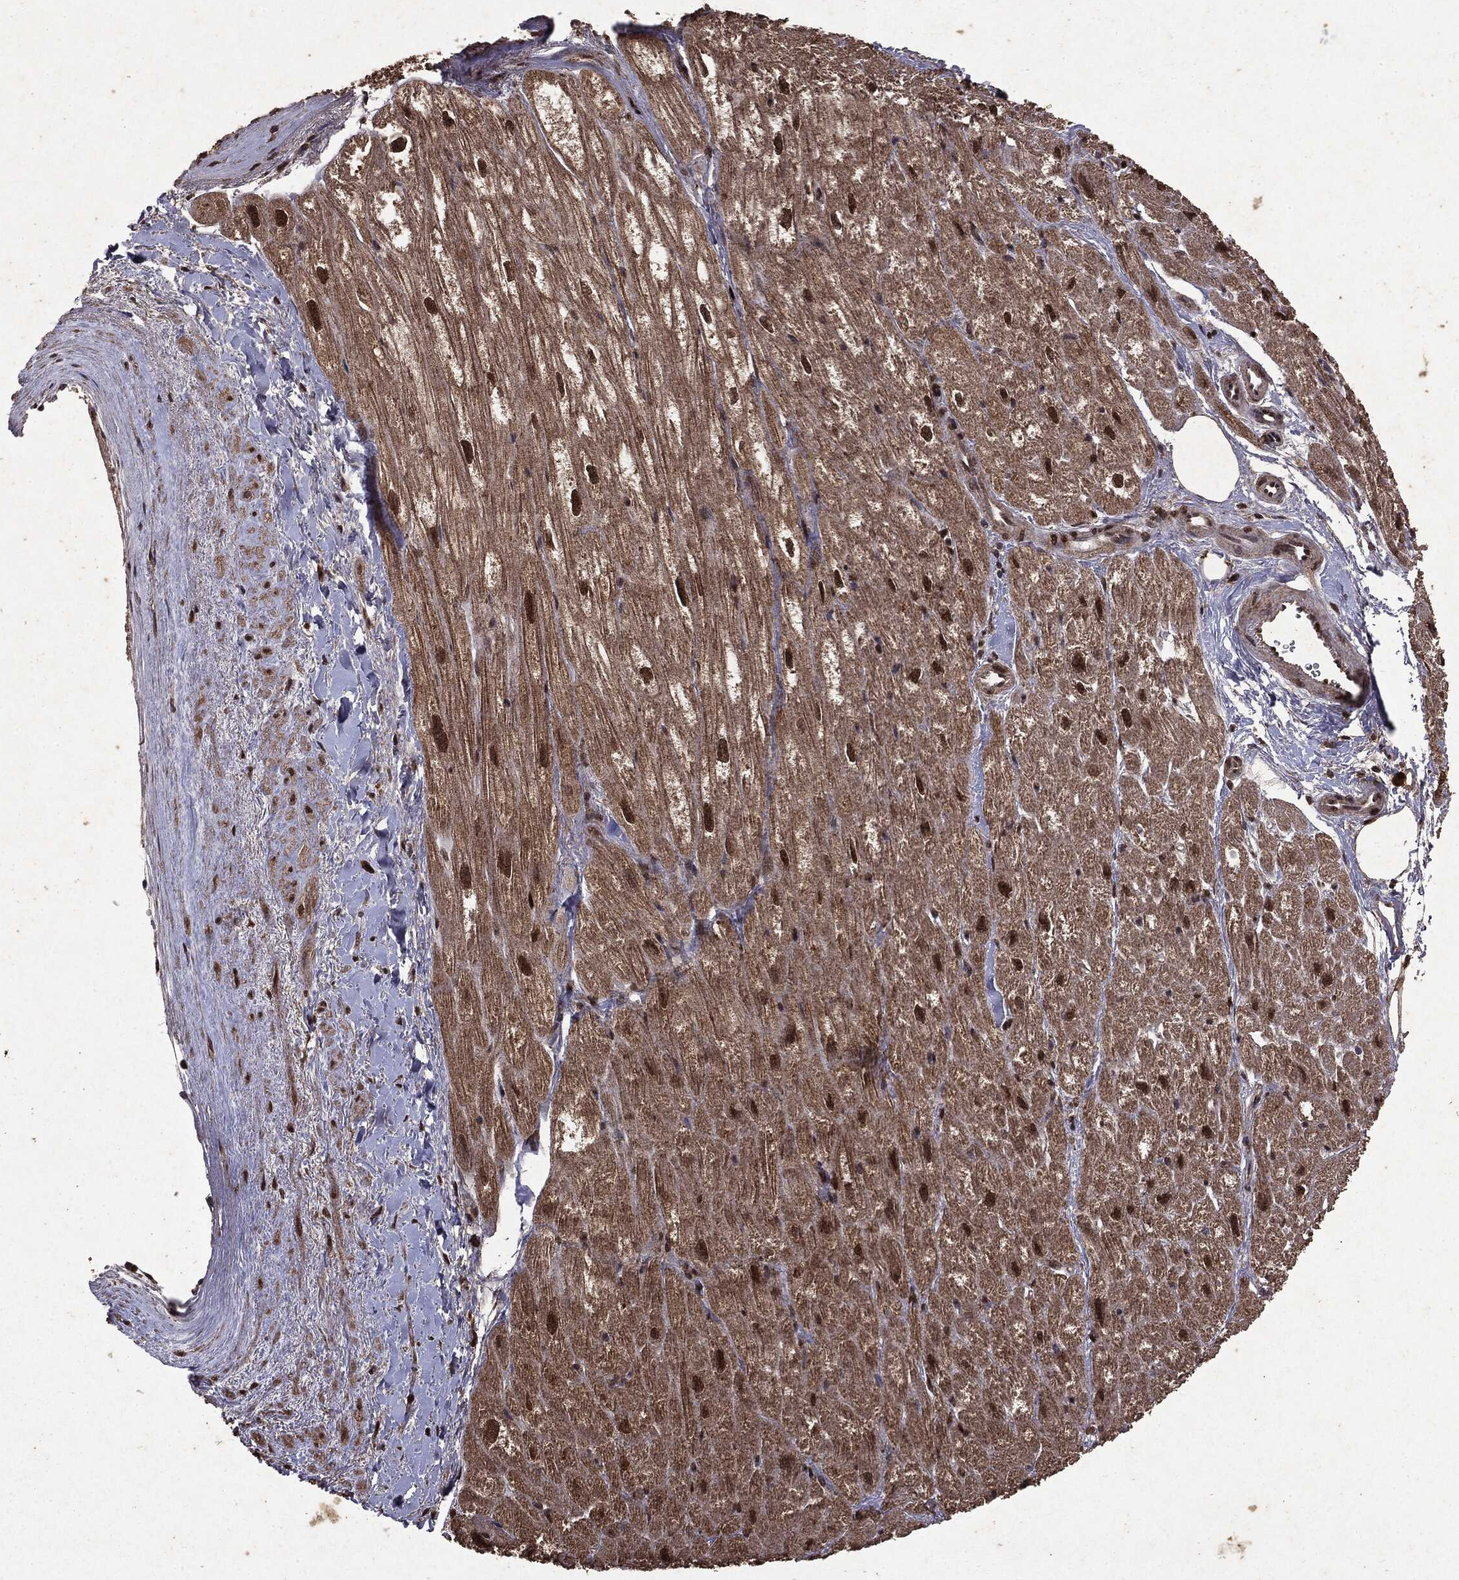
{"staining": {"intensity": "moderate", "quantity": "25%-75%", "location": "cytoplasmic/membranous,nuclear"}, "tissue": "heart muscle", "cell_type": "Cardiomyocytes", "image_type": "normal", "snomed": [{"axis": "morphology", "description": "Normal tissue, NOS"}, {"axis": "topography", "description": "Heart"}], "caption": "Benign heart muscle exhibits moderate cytoplasmic/membranous,nuclear positivity in approximately 25%-75% of cardiomyocytes, visualized by immunohistochemistry.", "gene": "PEBP1", "patient": {"sex": "male", "age": 62}}